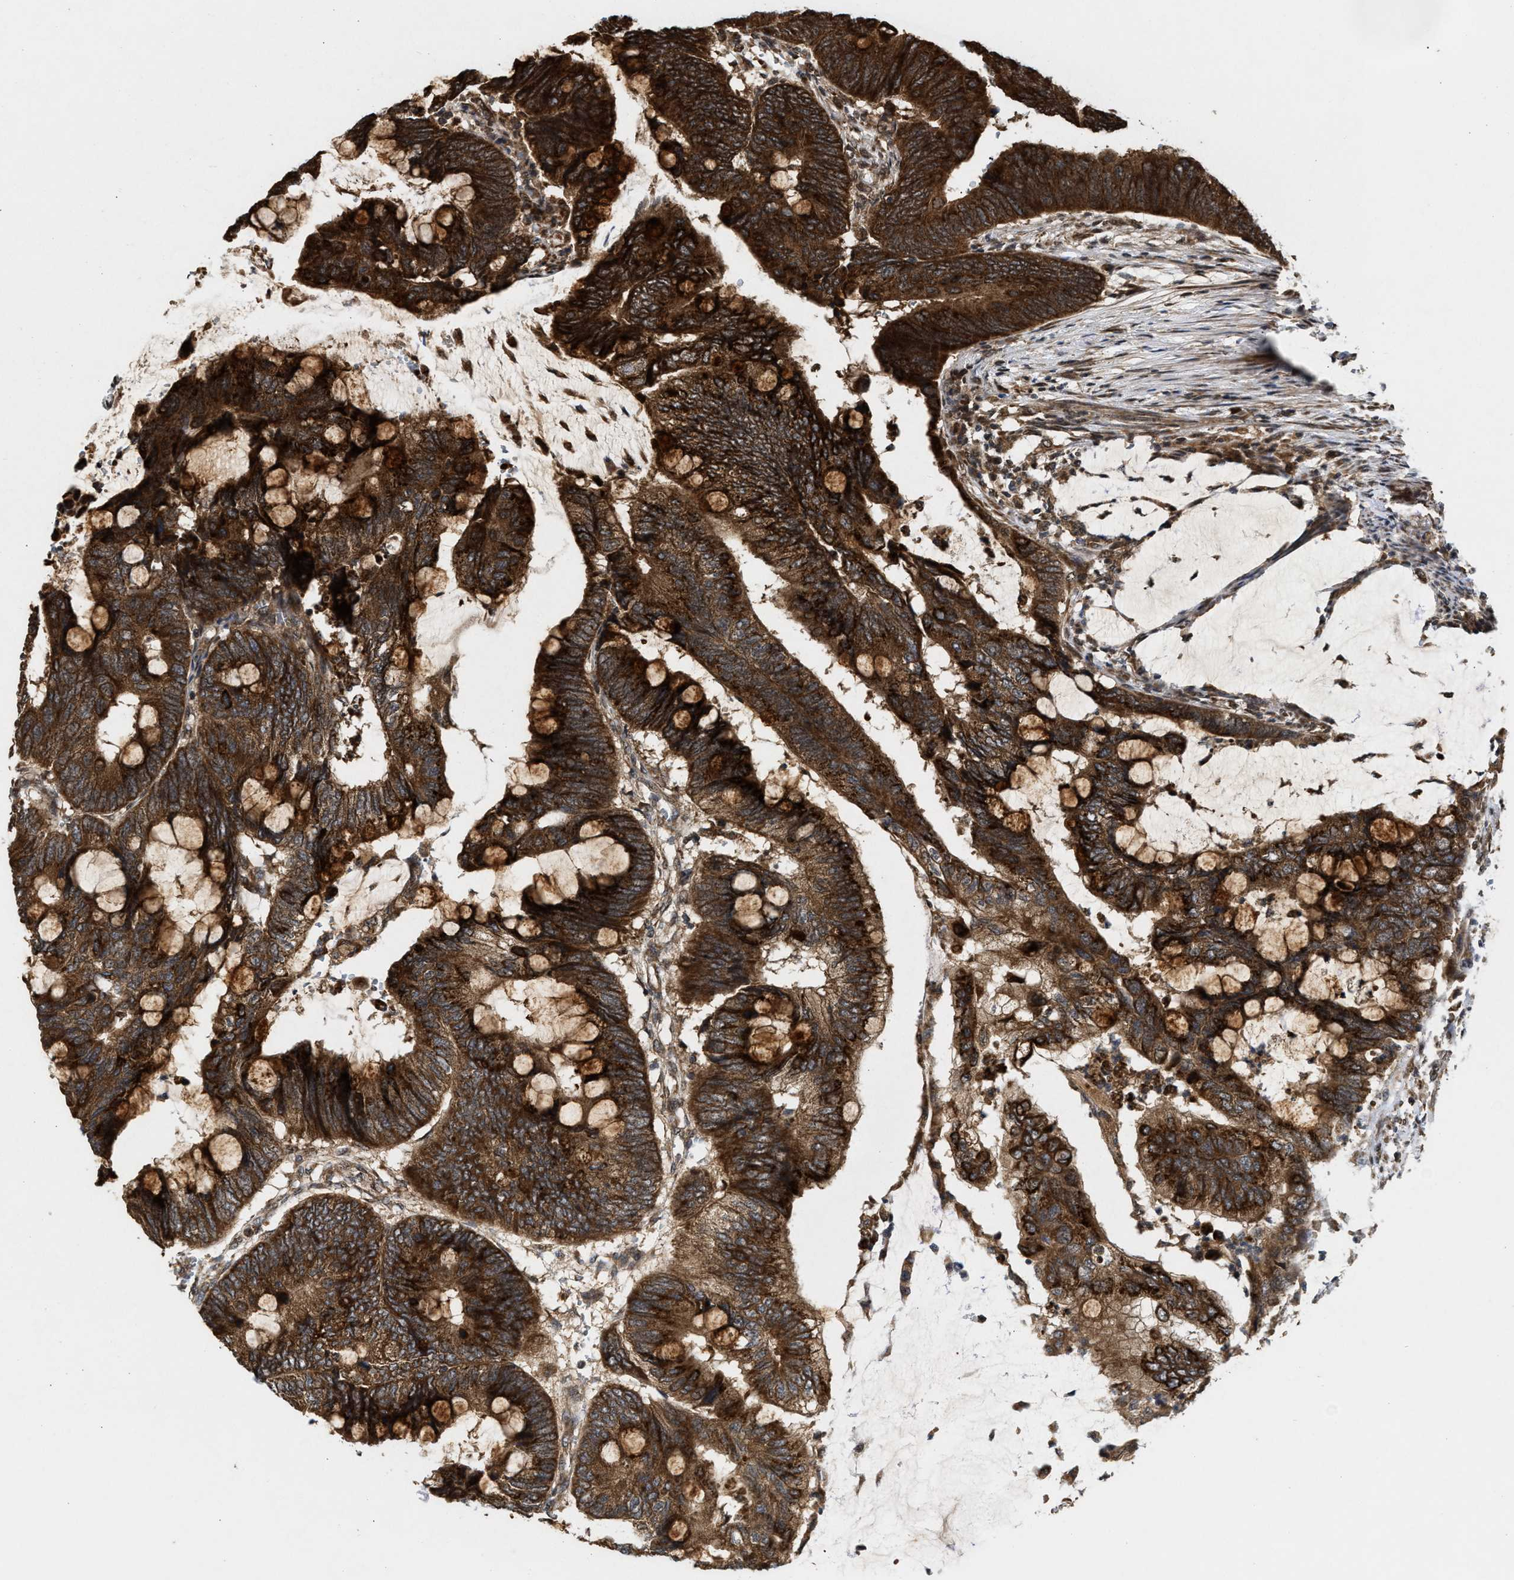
{"staining": {"intensity": "strong", "quantity": ">75%", "location": "cytoplasmic/membranous"}, "tissue": "colorectal cancer", "cell_type": "Tumor cells", "image_type": "cancer", "snomed": [{"axis": "morphology", "description": "Normal tissue, NOS"}, {"axis": "morphology", "description": "Adenocarcinoma, NOS"}, {"axis": "topography", "description": "Rectum"}, {"axis": "topography", "description": "Peripheral nerve tissue"}], "caption": "A brown stain shows strong cytoplasmic/membranous staining of a protein in colorectal cancer tumor cells. The protein is stained brown, and the nuclei are stained in blue (DAB IHC with brightfield microscopy, high magnification).", "gene": "CFLAR", "patient": {"sex": "male", "age": 92}}